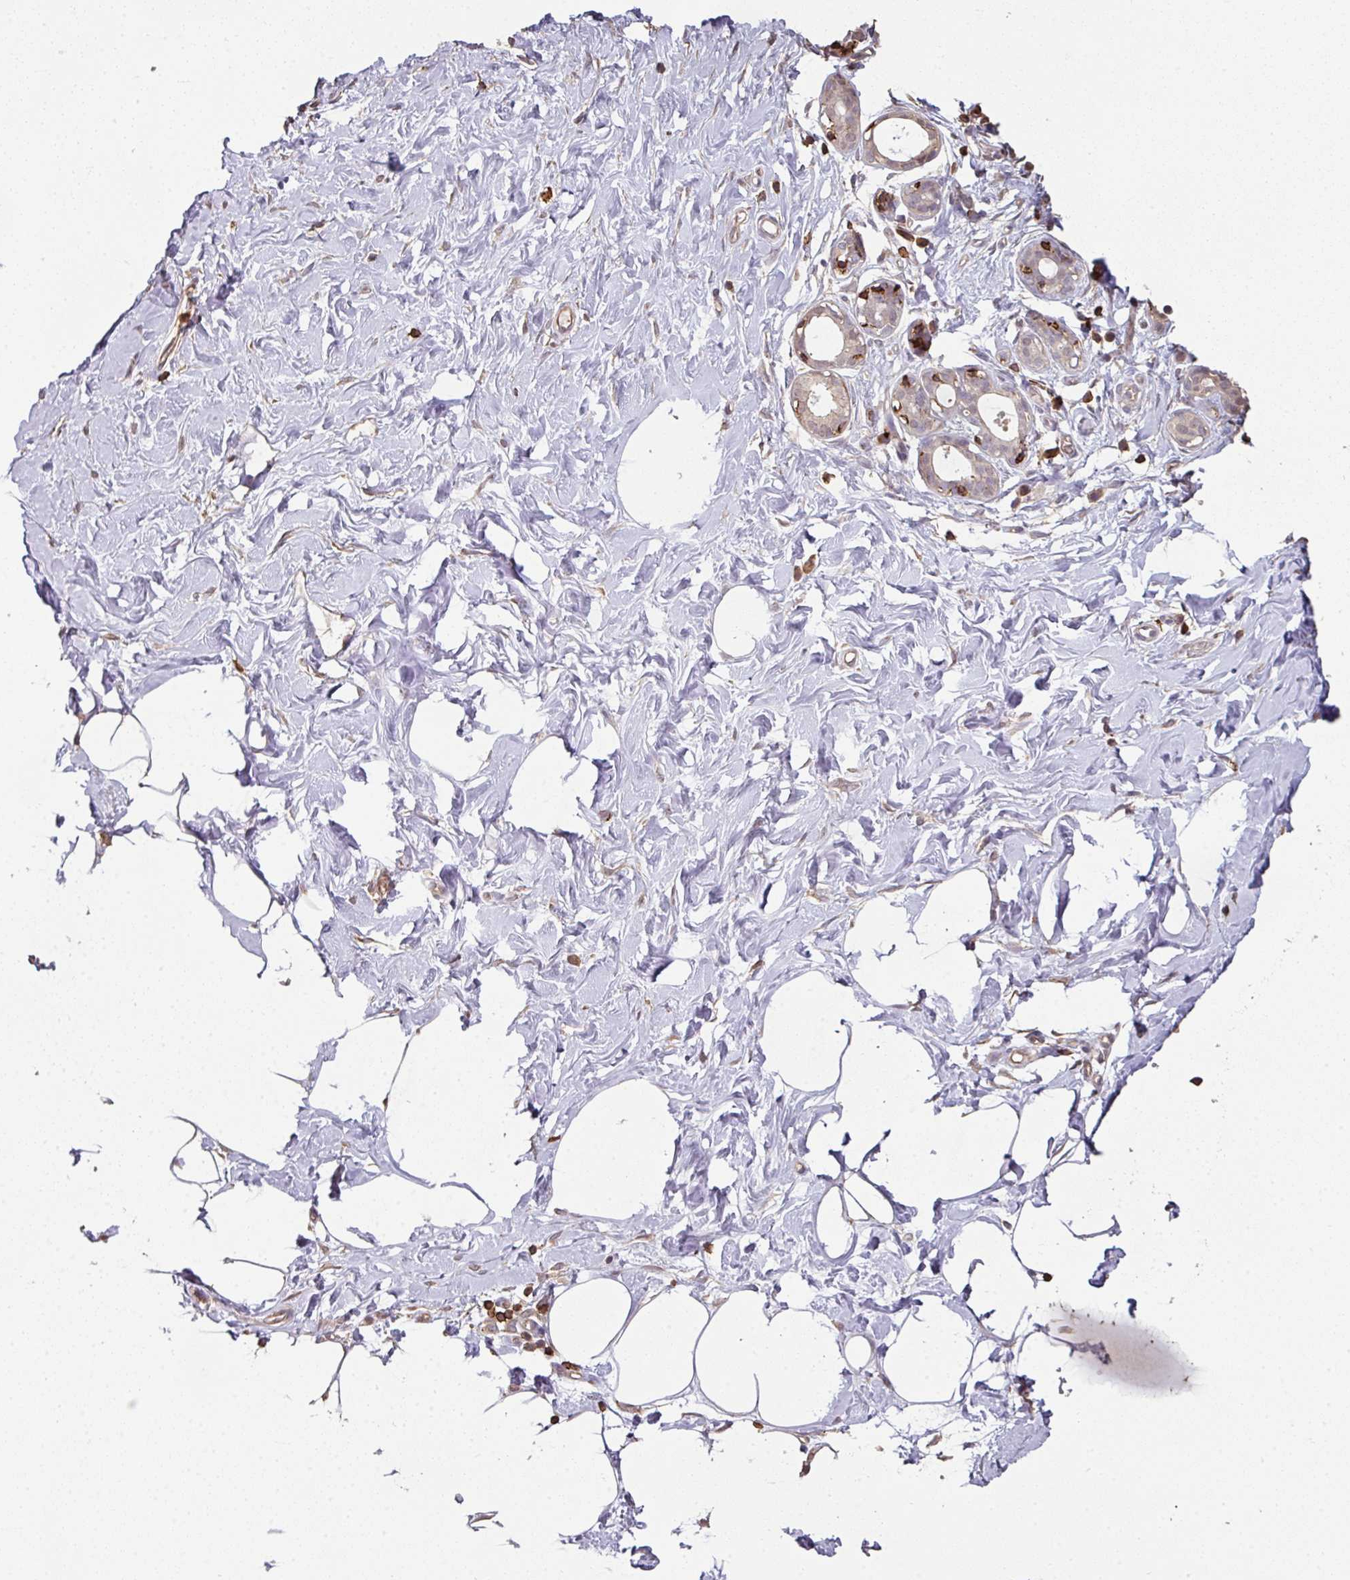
{"staining": {"intensity": "negative", "quantity": "none", "location": "none"}, "tissue": "breast", "cell_type": "Adipocytes", "image_type": "normal", "snomed": [{"axis": "morphology", "description": "Normal tissue, NOS"}, {"axis": "topography", "description": "Breast"}], "caption": "IHC of benign human breast reveals no expression in adipocytes. Nuclei are stained in blue.", "gene": "OLFML2B", "patient": {"sex": "female", "age": 27}}